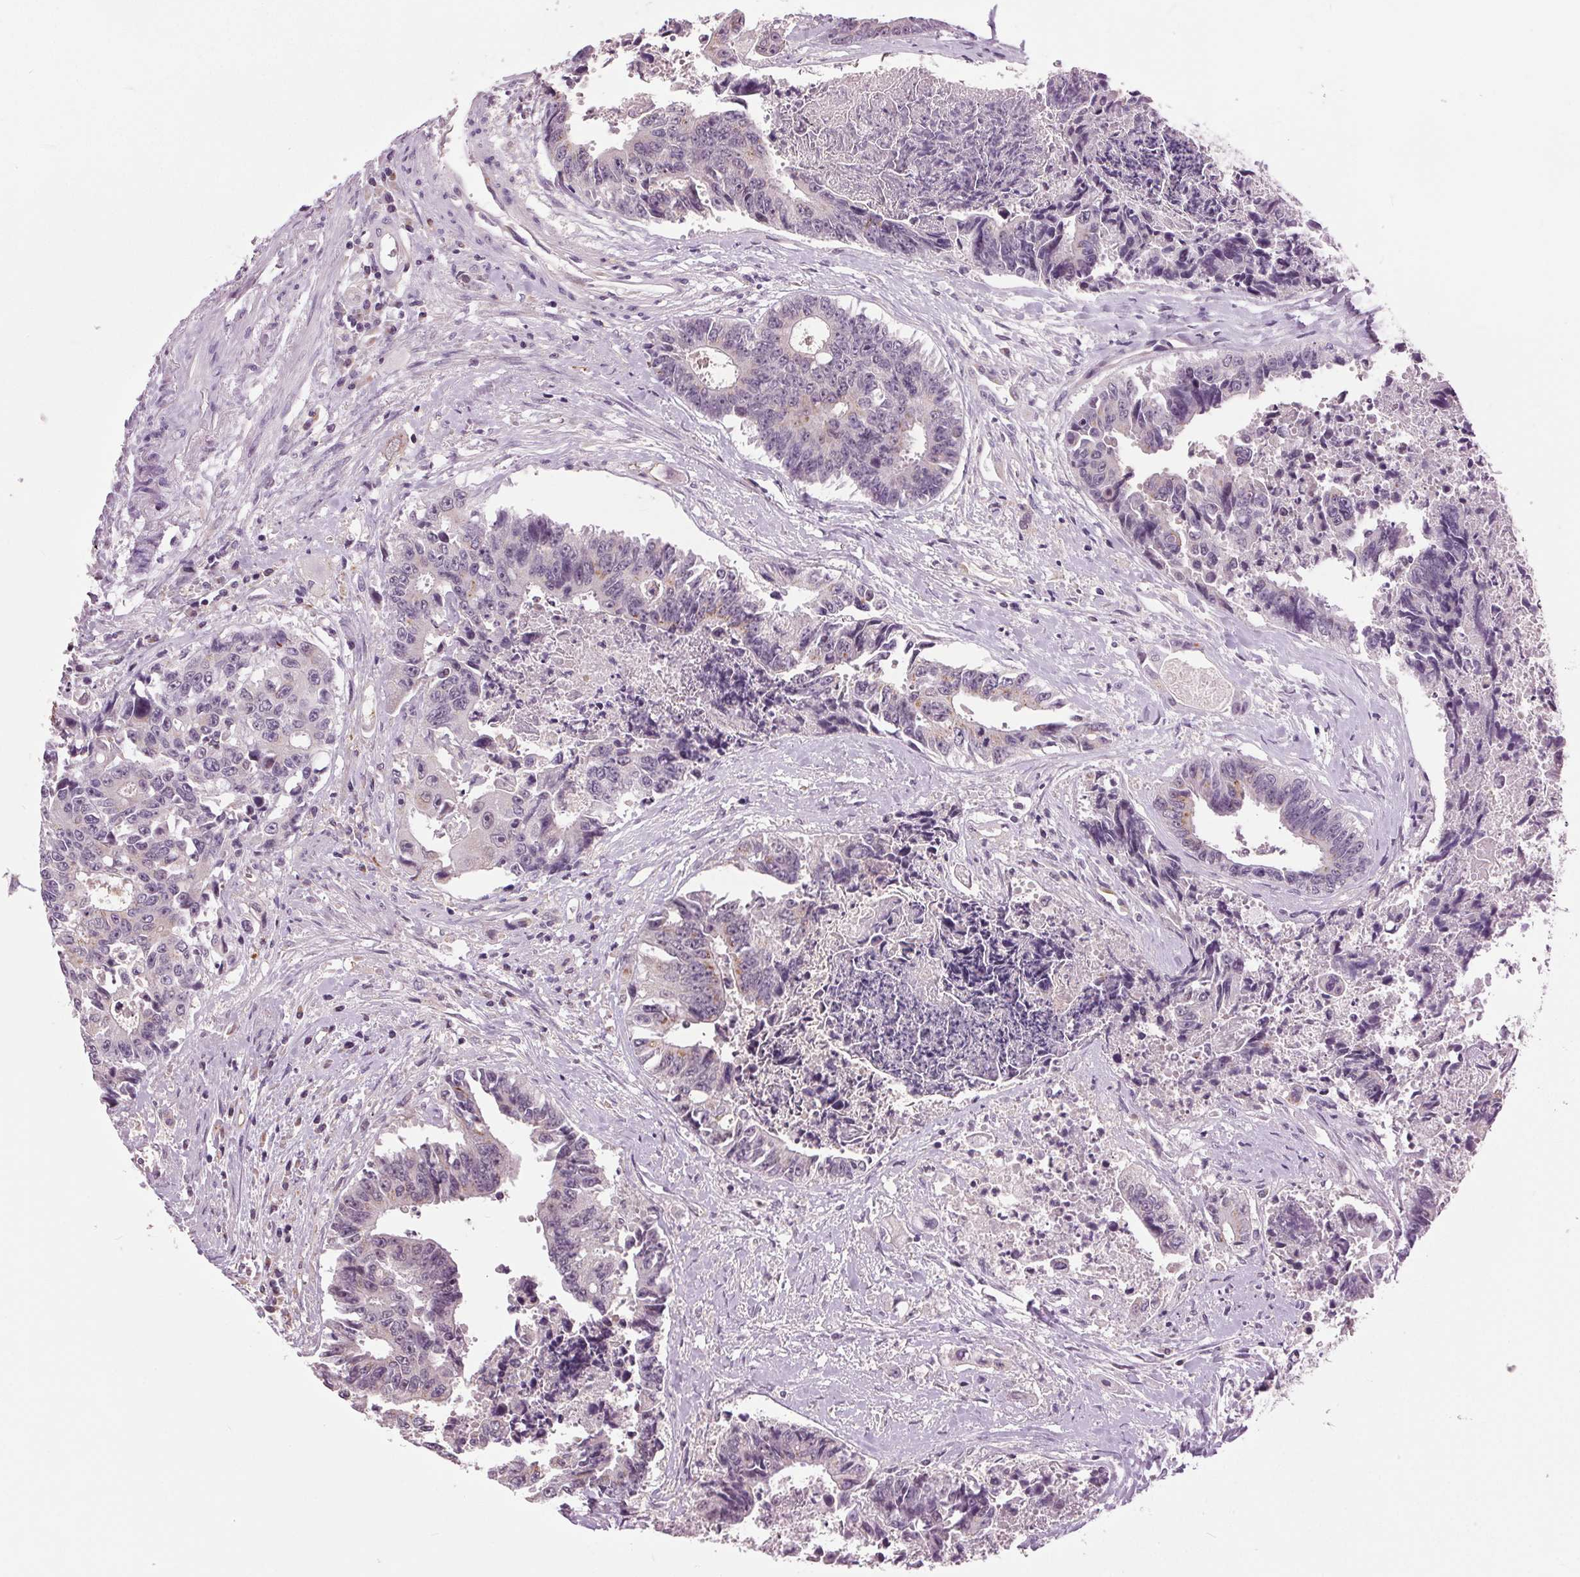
{"staining": {"intensity": "weak", "quantity": "<25%", "location": "cytoplasmic/membranous"}, "tissue": "colorectal cancer", "cell_type": "Tumor cells", "image_type": "cancer", "snomed": [{"axis": "morphology", "description": "Adenocarcinoma, NOS"}, {"axis": "topography", "description": "Rectum"}], "caption": "DAB immunohistochemical staining of colorectal cancer displays no significant staining in tumor cells.", "gene": "BSDC1", "patient": {"sex": "male", "age": 54}}